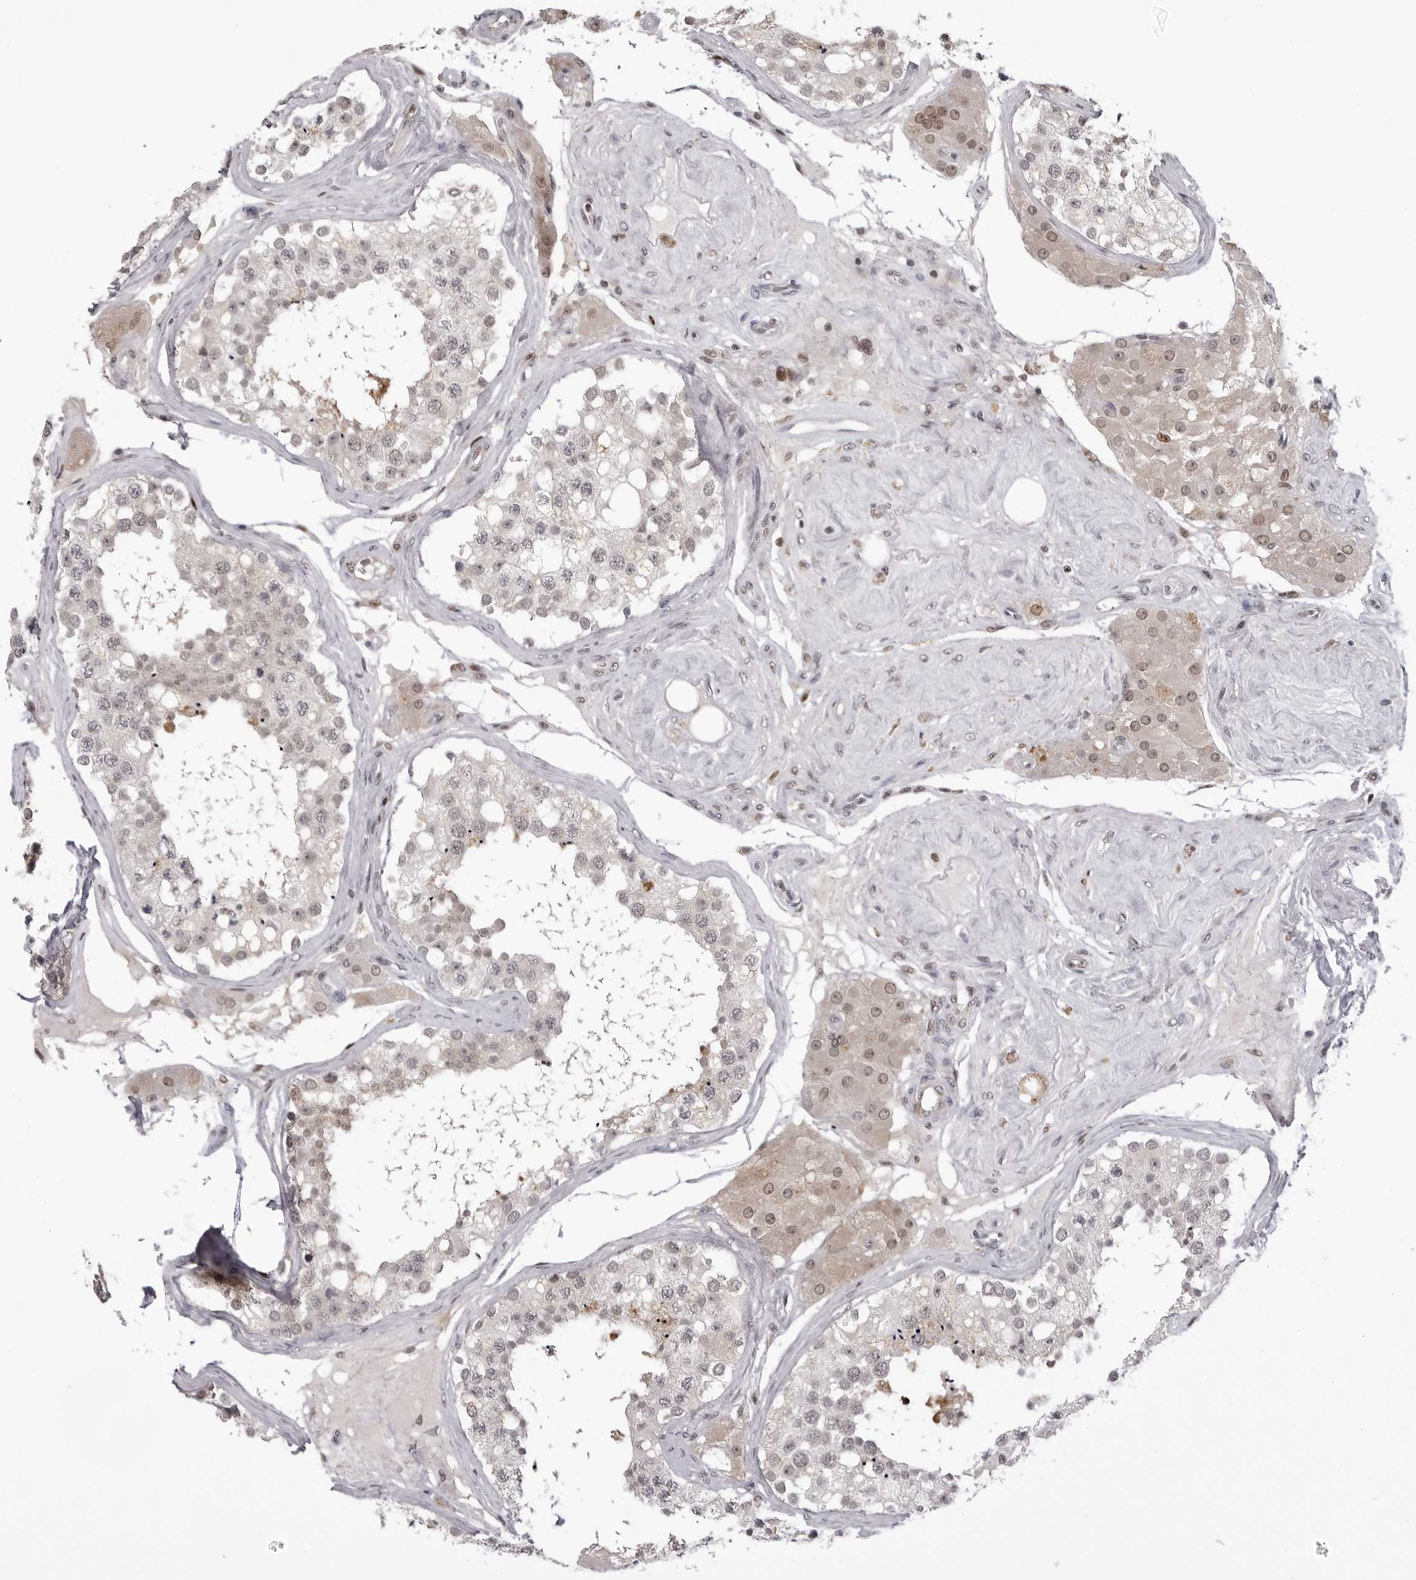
{"staining": {"intensity": "moderate", "quantity": "25%-75%", "location": "nuclear"}, "tissue": "testis", "cell_type": "Cells in seminiferous ducts", "image_type": "normal", "snomed": [{"axis": "morphology", "description": "Normal tissue, NOS"}, {"axis": "topography", "description": "Testis"}], "caption": "DAB (3,3'-diaminobenzidine) immunohistochemical staining of benign human testis exhibits moderate nuclear protein staining in about 25%-75% of cells in seminiferous ducts. The staining was performed using DAB (3,3'-diaminobenzidine) to visualize the protein expression in brown, while the nuclei were stained in blue with hematoxylin (Magnification: 20x).", "gene": "PTK2B", "patient": {"sex": "male", "age": 68}}